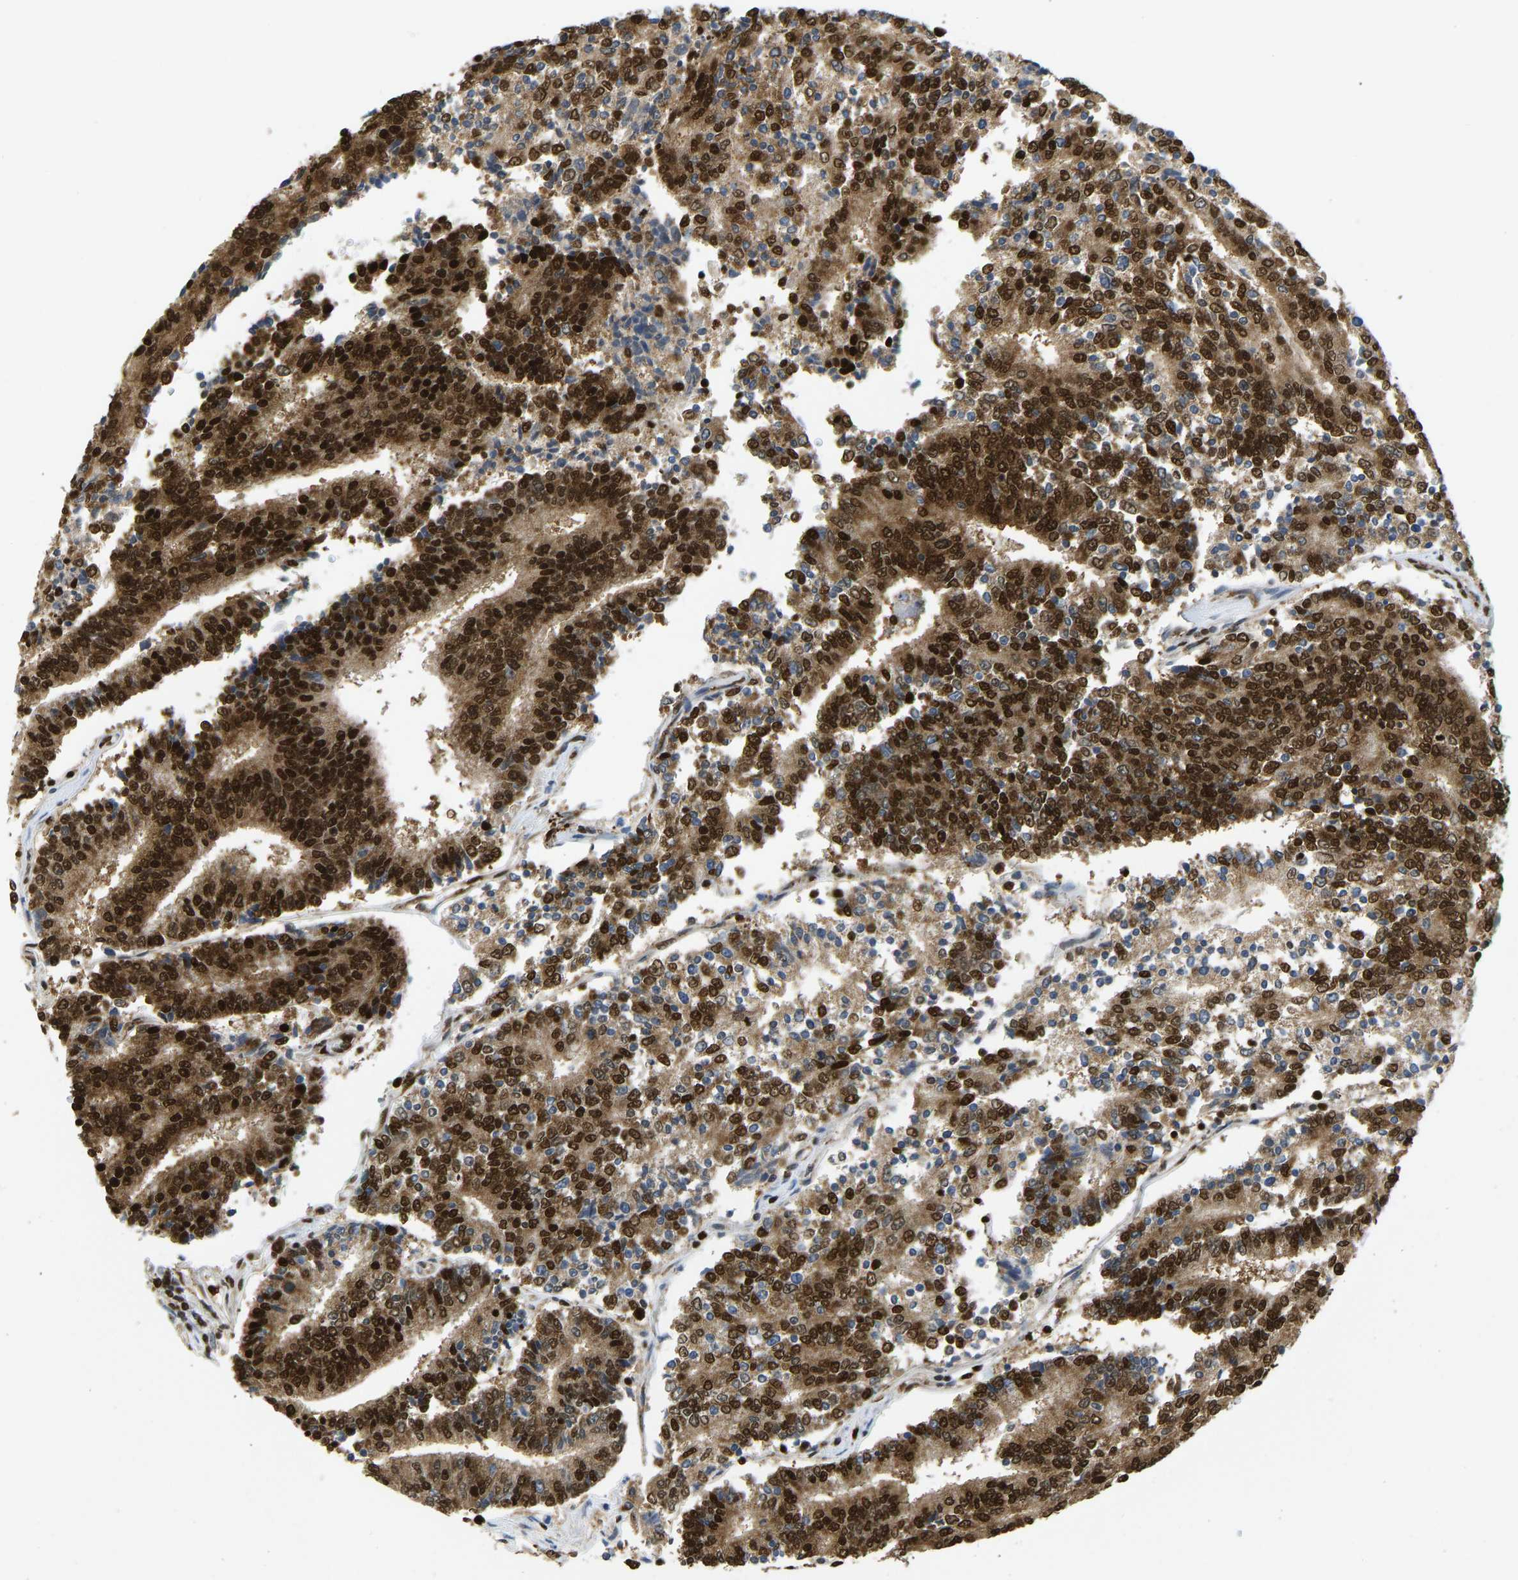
{"staining": {"intensity": "strong", "quantity": ">75%", "location": "cytoplasmic/membranous,nuclear"}, "tissue": "prostate cancer", "cell_type": "Tumor cells", "image_type": "cancer", "snomed": [{"axis": "morphology", "description": "Normal tissue, NOS"}, {"axis": "morphology", "description": "Adenocarcinoma, High grade"}, {"axis": "topography", "description": "Prostate"}, {"axis": "topography", "description": "Seminal veicle"}], "caption": "A photomicrograph of prostate high-grade adenocarcinoma stained for a protein displays strong cytoplasmic/membranous and nuclear brown staining in tumor cells.", "gene": "ZSCAN20", "patient": {"sex": "male", "age": 55}}